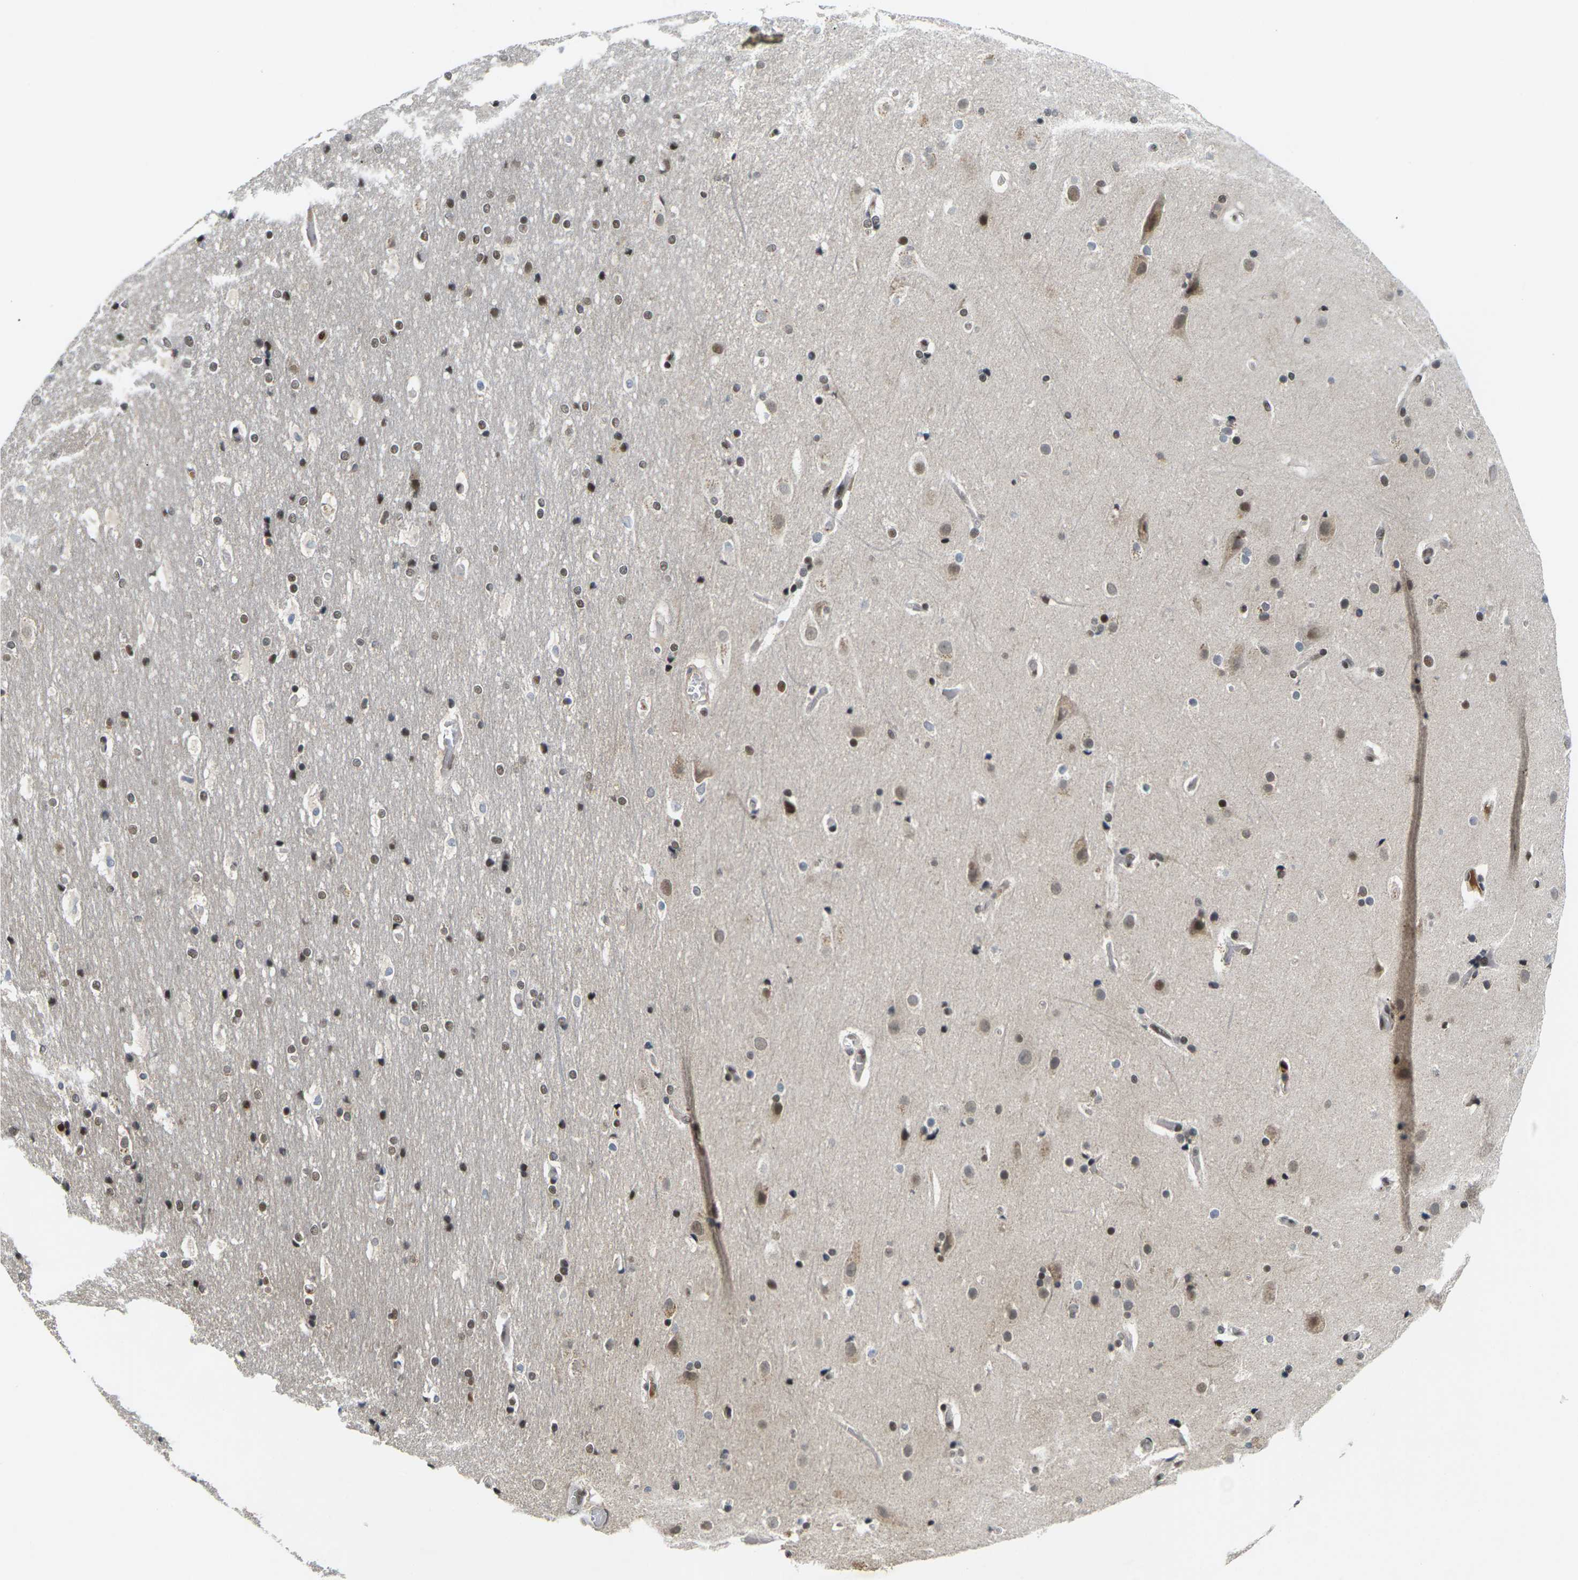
{"staining": {"intensity": "moderate", "quantity": "25%-75%", "location": "nuclear"}, "tissue": "cerebral cortex", "cell_type": "Endothelial cells", "image_type": "normal", "snomed": [{"axis": "morphology", "description": "Normal tissue, NOS"}, {"axis": "topography", "description": "Cerebral cortex"}], "caption": "A brown stain highlights moderate nuclear expression of a protein in endothelial cells of benign human cerebral cortex.", "gene": "NELFA", "patient": {"sex": "male", "age": 57}}